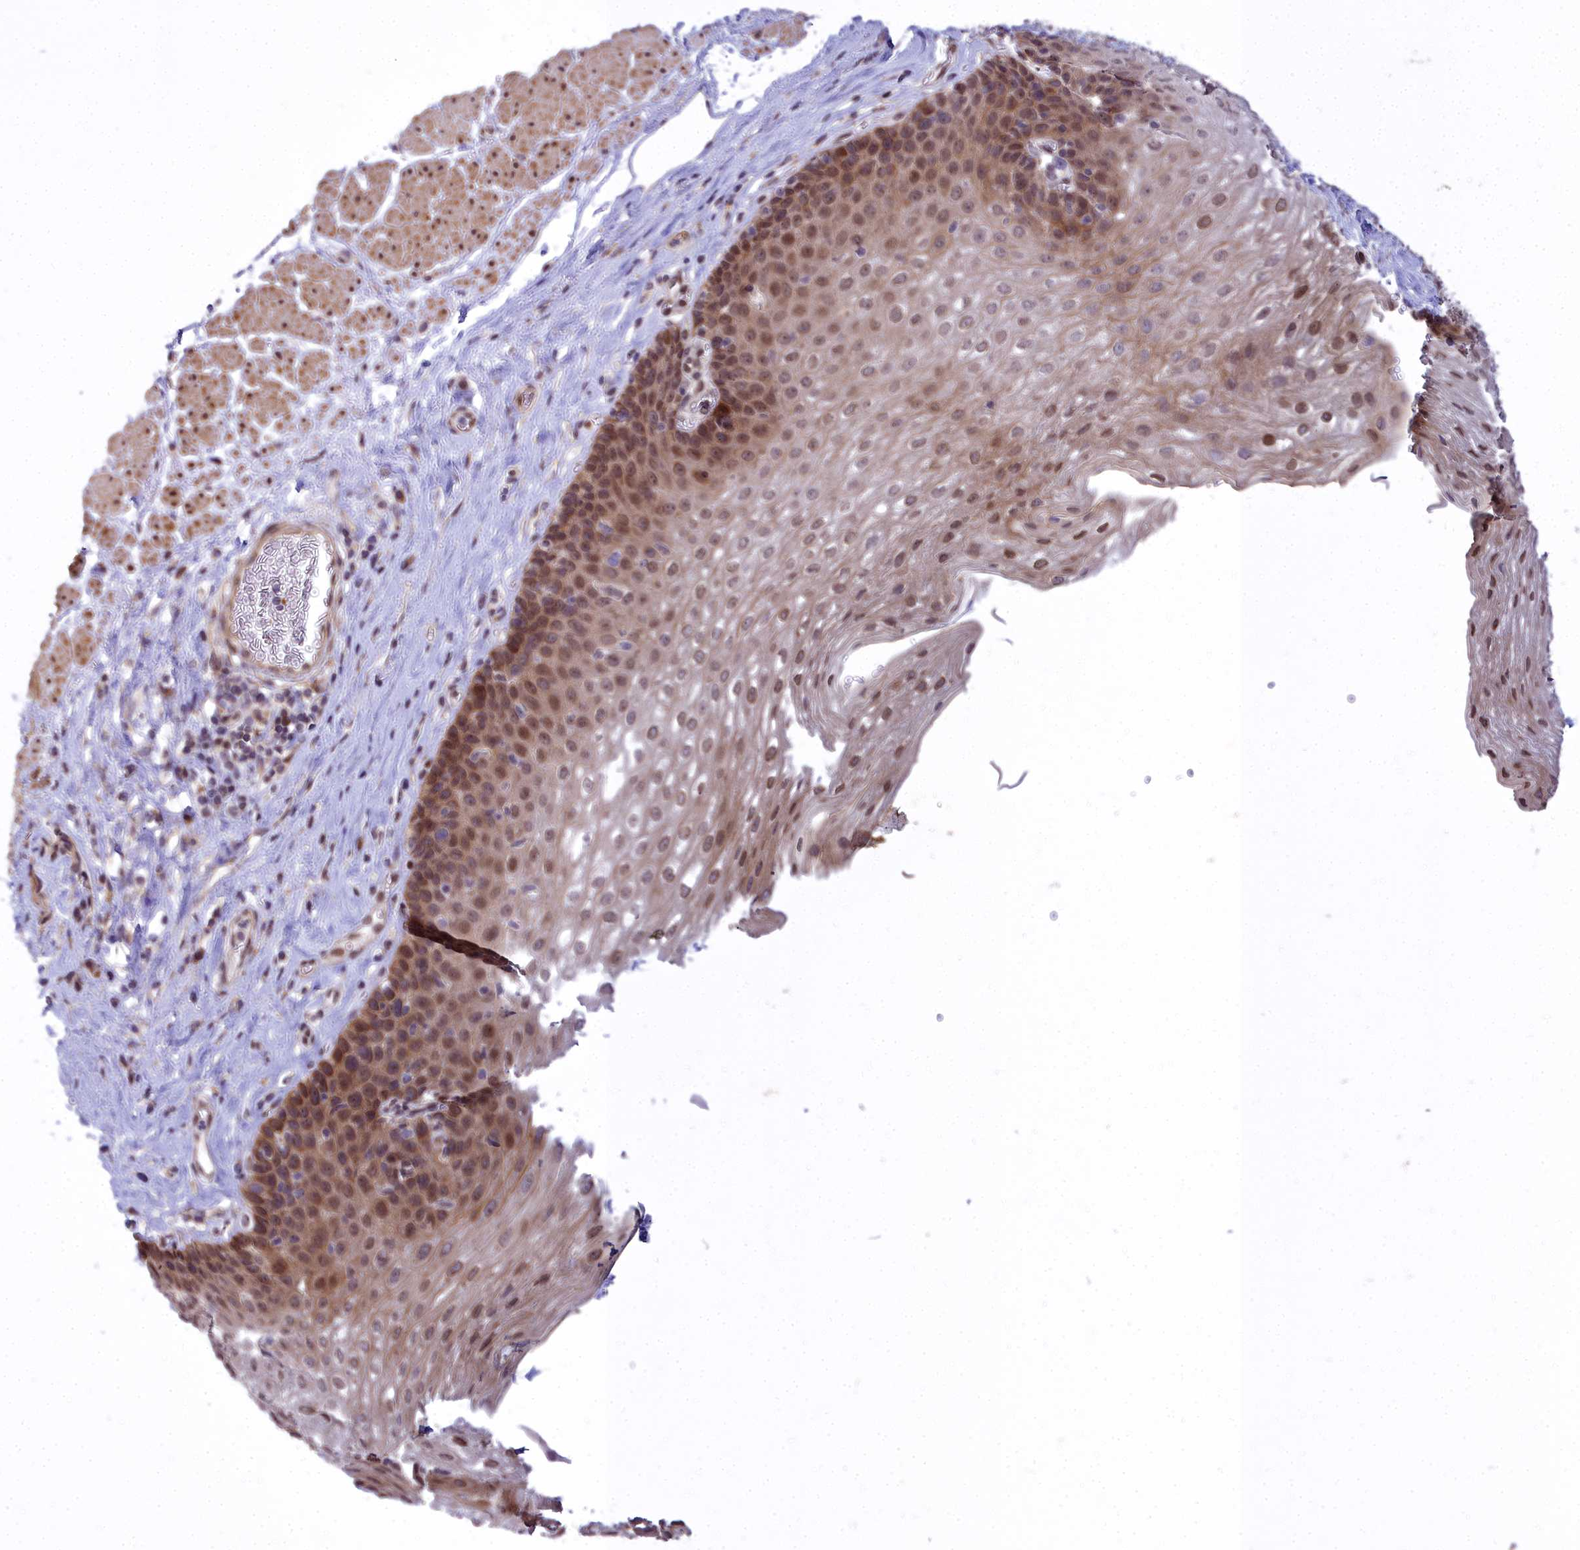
{"staining": {"intensity": "moderate", "quantity": ">75%", "location": "cytoplasmic/membranous,nuclear"}, "tissue": "esophagus", "cell_type": "Squamous epithelial cells", "image_type": "normal", "snomed": [{"axis": "morphology", "description": "Normal tissue, NOS"}, {"axis": "topography", "description": "Esophagus"}], "caption": "Protein analysis of normal esophagus reveals moderate cytoplasmic/membranous,nuclear staining in approximately >75% of squamous epithelial cells. Nuclei are stained in blue.", "gene": "ABCB8", "patient": {"sex": "female", "age": 66}}